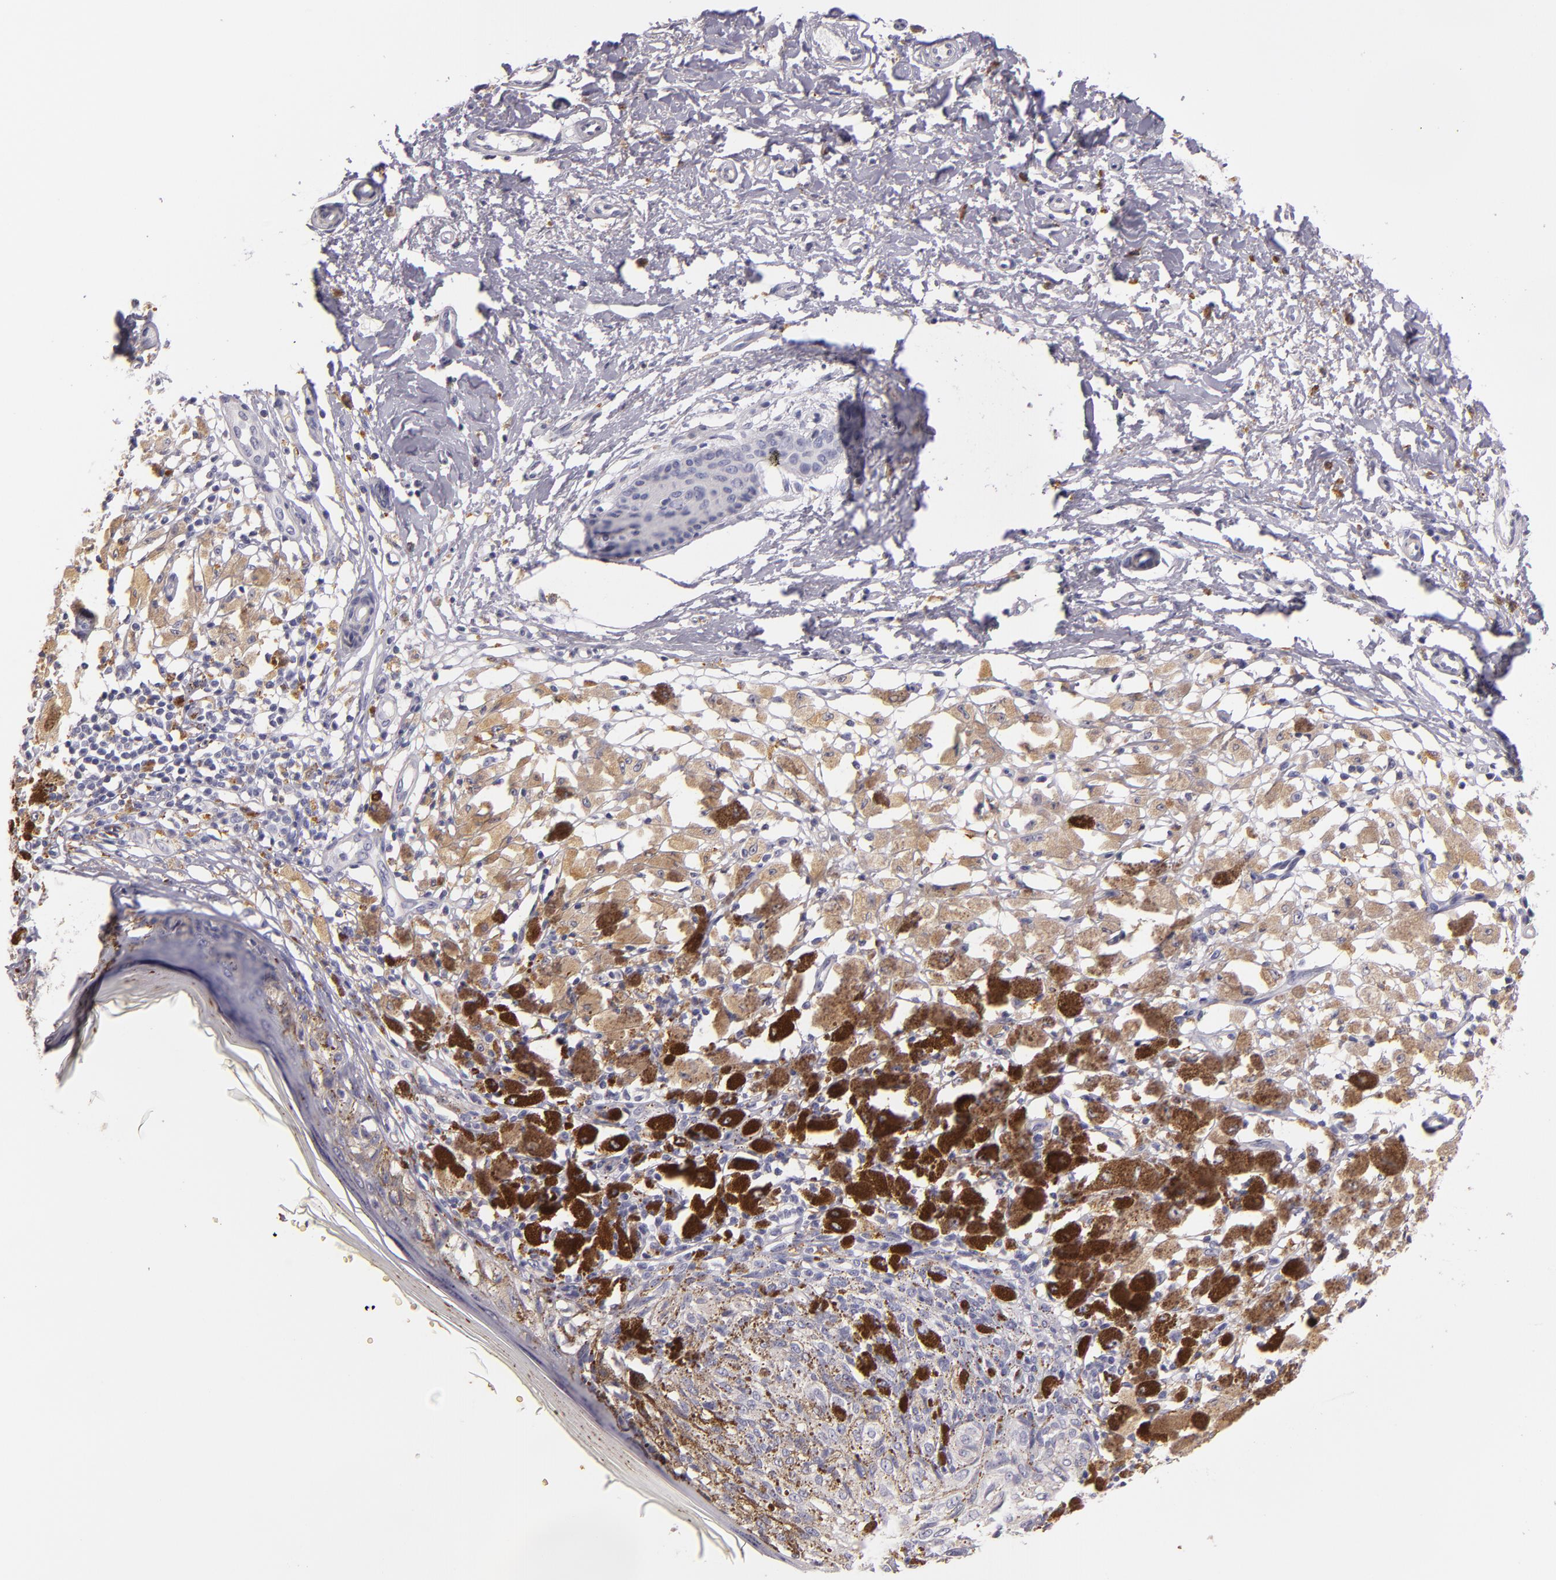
{"staining": {"intensity": "moderate", "quantity": "25%-75%", "location": "cytoplasmic/membranous"}, "tissue": "melanoma", "cell_type": "Tumor cells", "image_type": "cancer", "snomed": [{"axis": "morphology", "description": "Malignant melanoma, NOS"}, {"axis": "topography", "description": "Skin"}], "caption": "This micrograph demonstrates immunohistochemistry staining of human malignant melanoma, with medium moderate cytoplasmic/membranous expression in approximately 25%-75% of tumor cells.", "gene": "TLR8", "patient": {"sex": "male", "age": 88}}